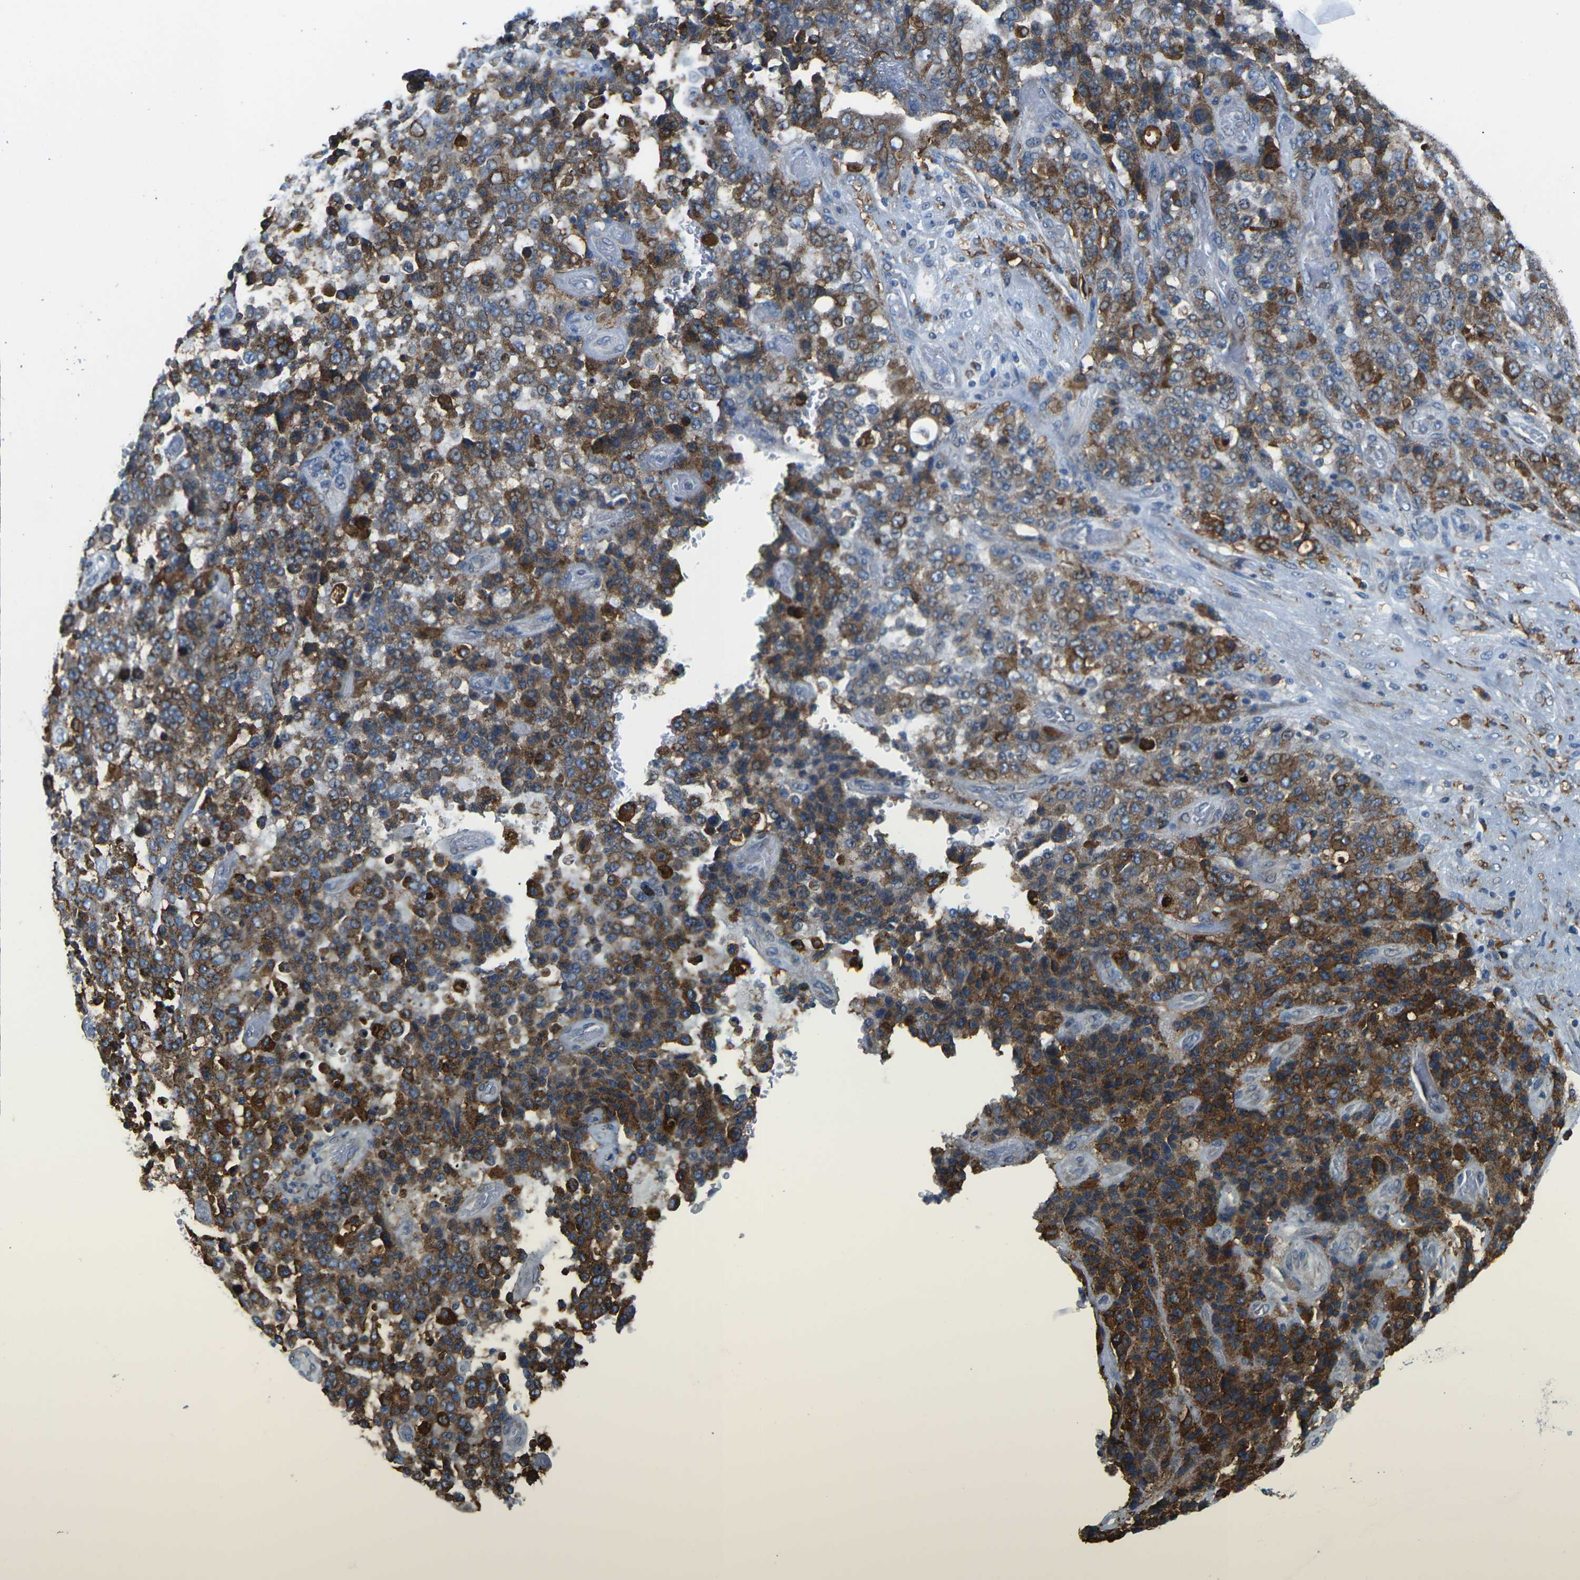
{"staining": {"intensity": "strong", "quantity": ">75%", "location": "cytoplasmic/membranous"}, "tissue": "stomach cancer", "cell_type": "Tumor cells", "image_type": "cancer", "snomed": [{"axis": "morphology", "description": "Adenocarcinoma, NOS"}, {"axis": "topography", "description": "Stomach"}], "caption": "Stomach cancer (adenocarcinoma) tissue reveals strong cytoplasmic/membranous staining in about >75% of tumor cells, visualized by immunohistochemistry.", "gene": "PTPN1", "patient": {"sex": "female", "age": 73}}